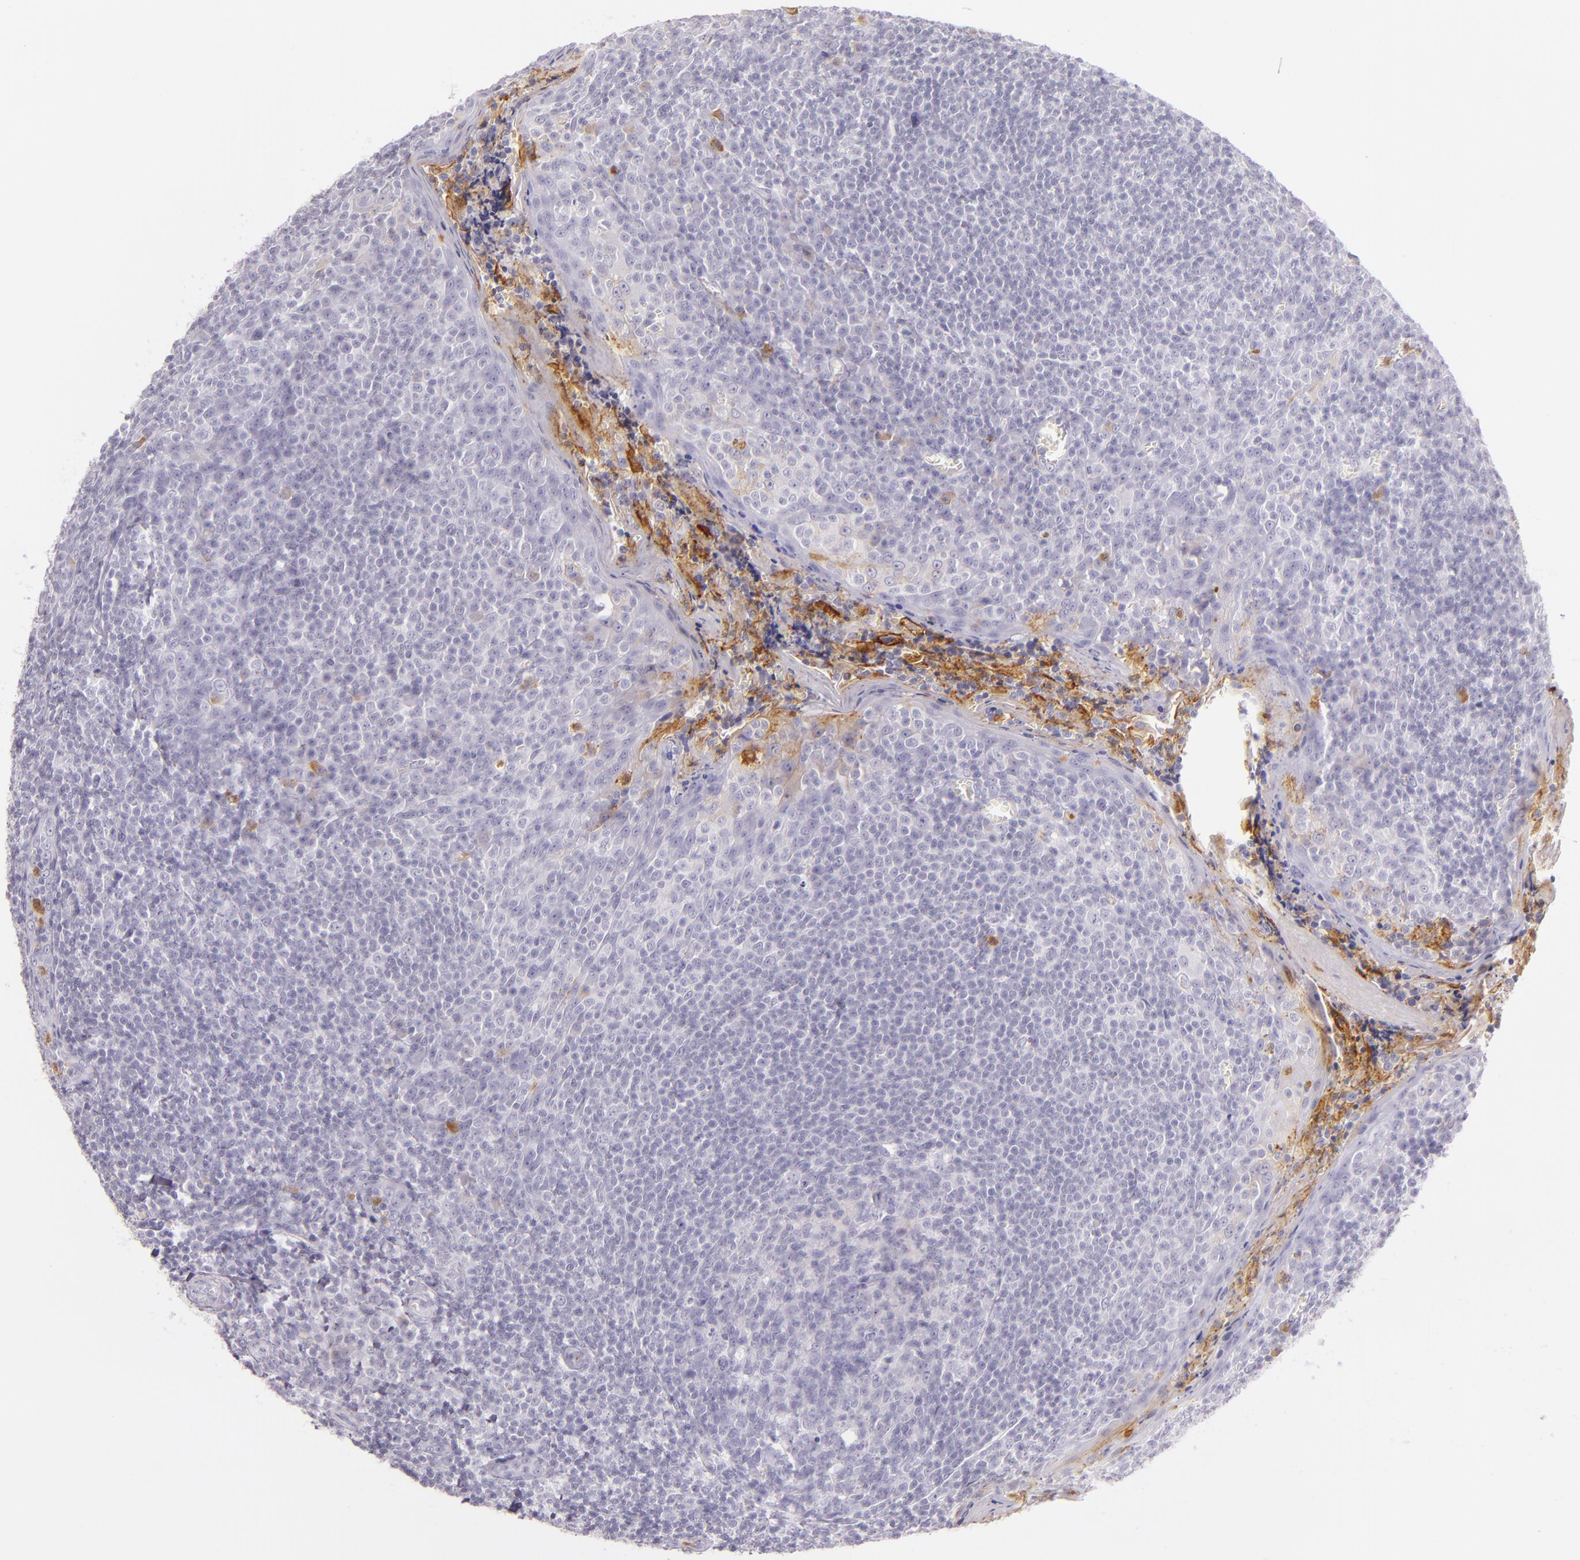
{"staining": {"intensity": "negative", "quantity": "none", "location": "none"}, "tissue": "tonsil", "cell_type": "Germinal center cells", "image_type": "normal", "snomed": [{"axis": "morphology", "description": "Normal tissue, NOS"}, {"axis": "topography", "description": "Tonsil"}], "caption": "IHC image of unremarkable tonsil: human tonsil stained with DAB exhibits no significant protein staining in germinal center cells. (Brightfield microscopy of DAB IHC at high magnification).", "gene": "CEACAM1", "patient": {"sex": "male", "age": 31}}